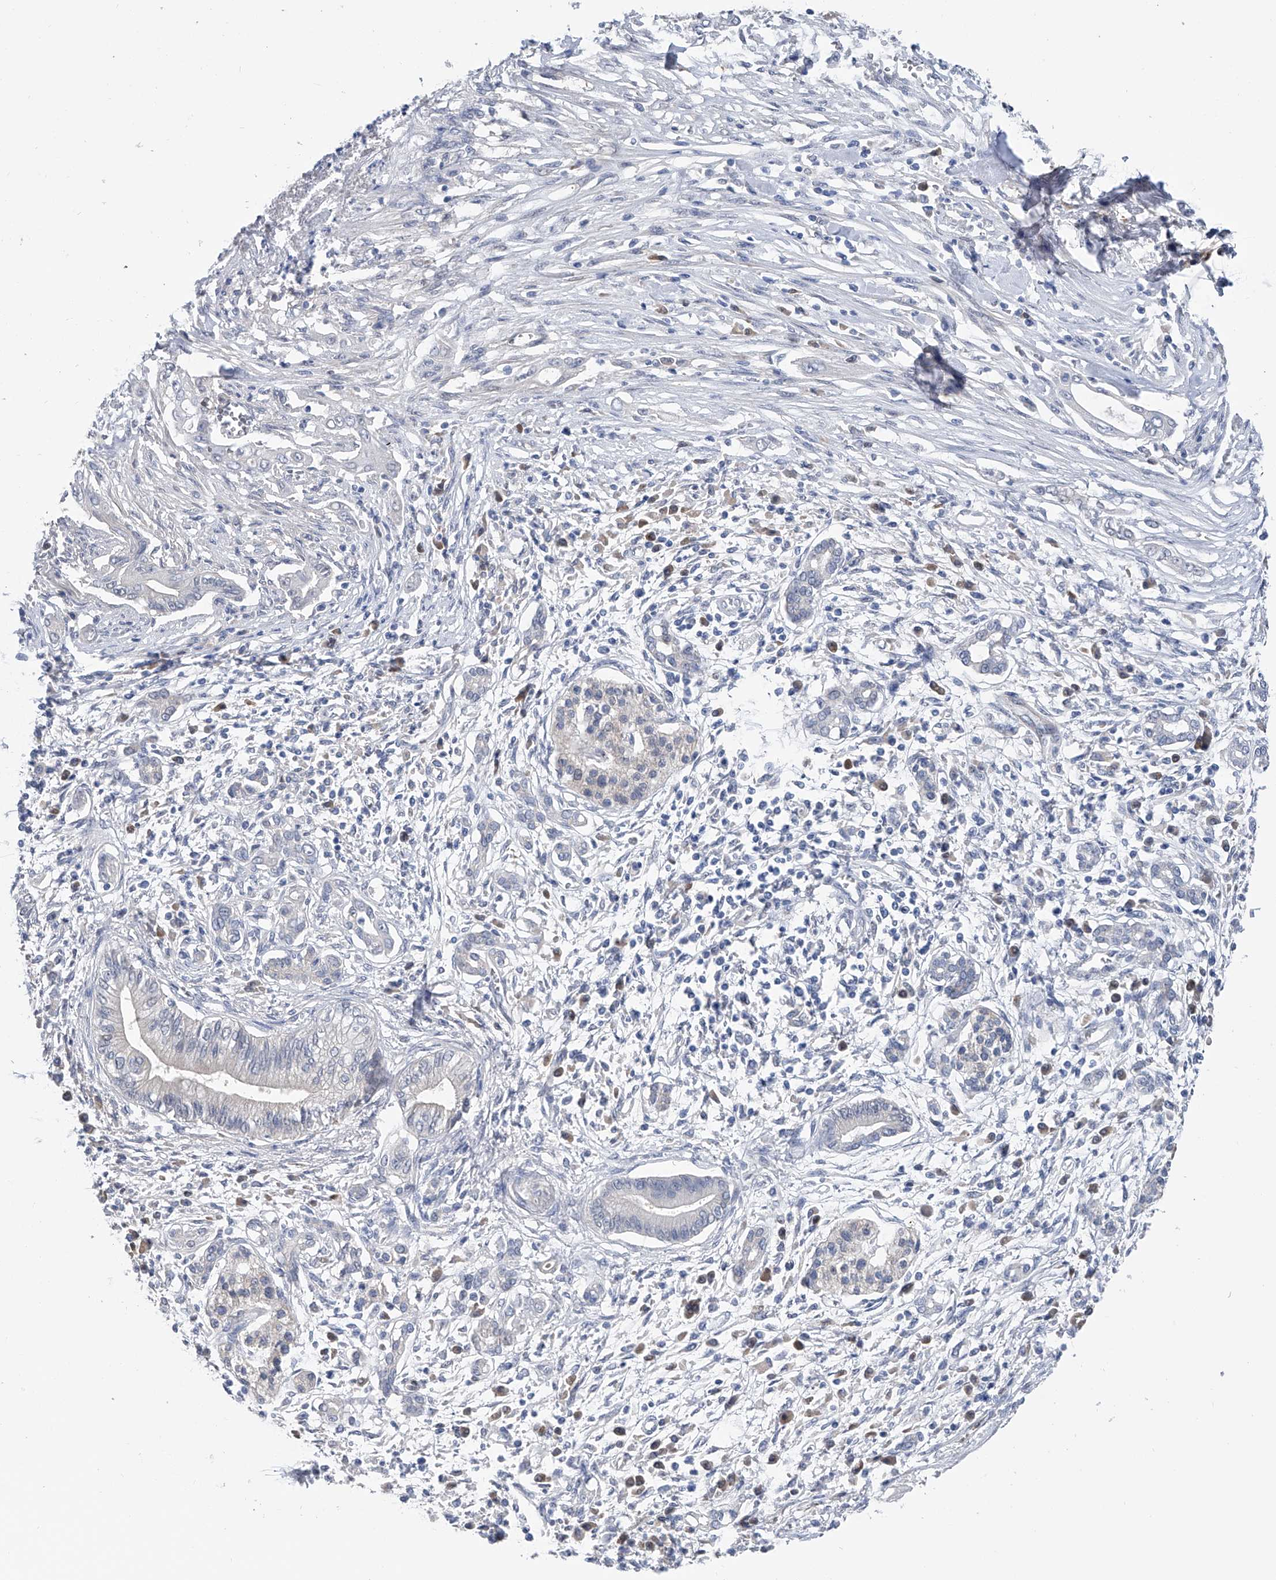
{"staining": {"intensity": "negative", "quantity": "none", "location": "none"}, "tissue": "pancreatic cancer", "cell_type": "Tumor cells", "image_type": "cancer", "snomed": [{"axis": "morphology", "description": "Adenocarcinoma, NOS"}, {"axis": "topography", "description": "Pancreas"}], "caption": "A micrograph of human pancreatic cancer is negative for staining in tumor cells.", "gene": "PGM3", "patient": {"sex": "male", "age": 58}}